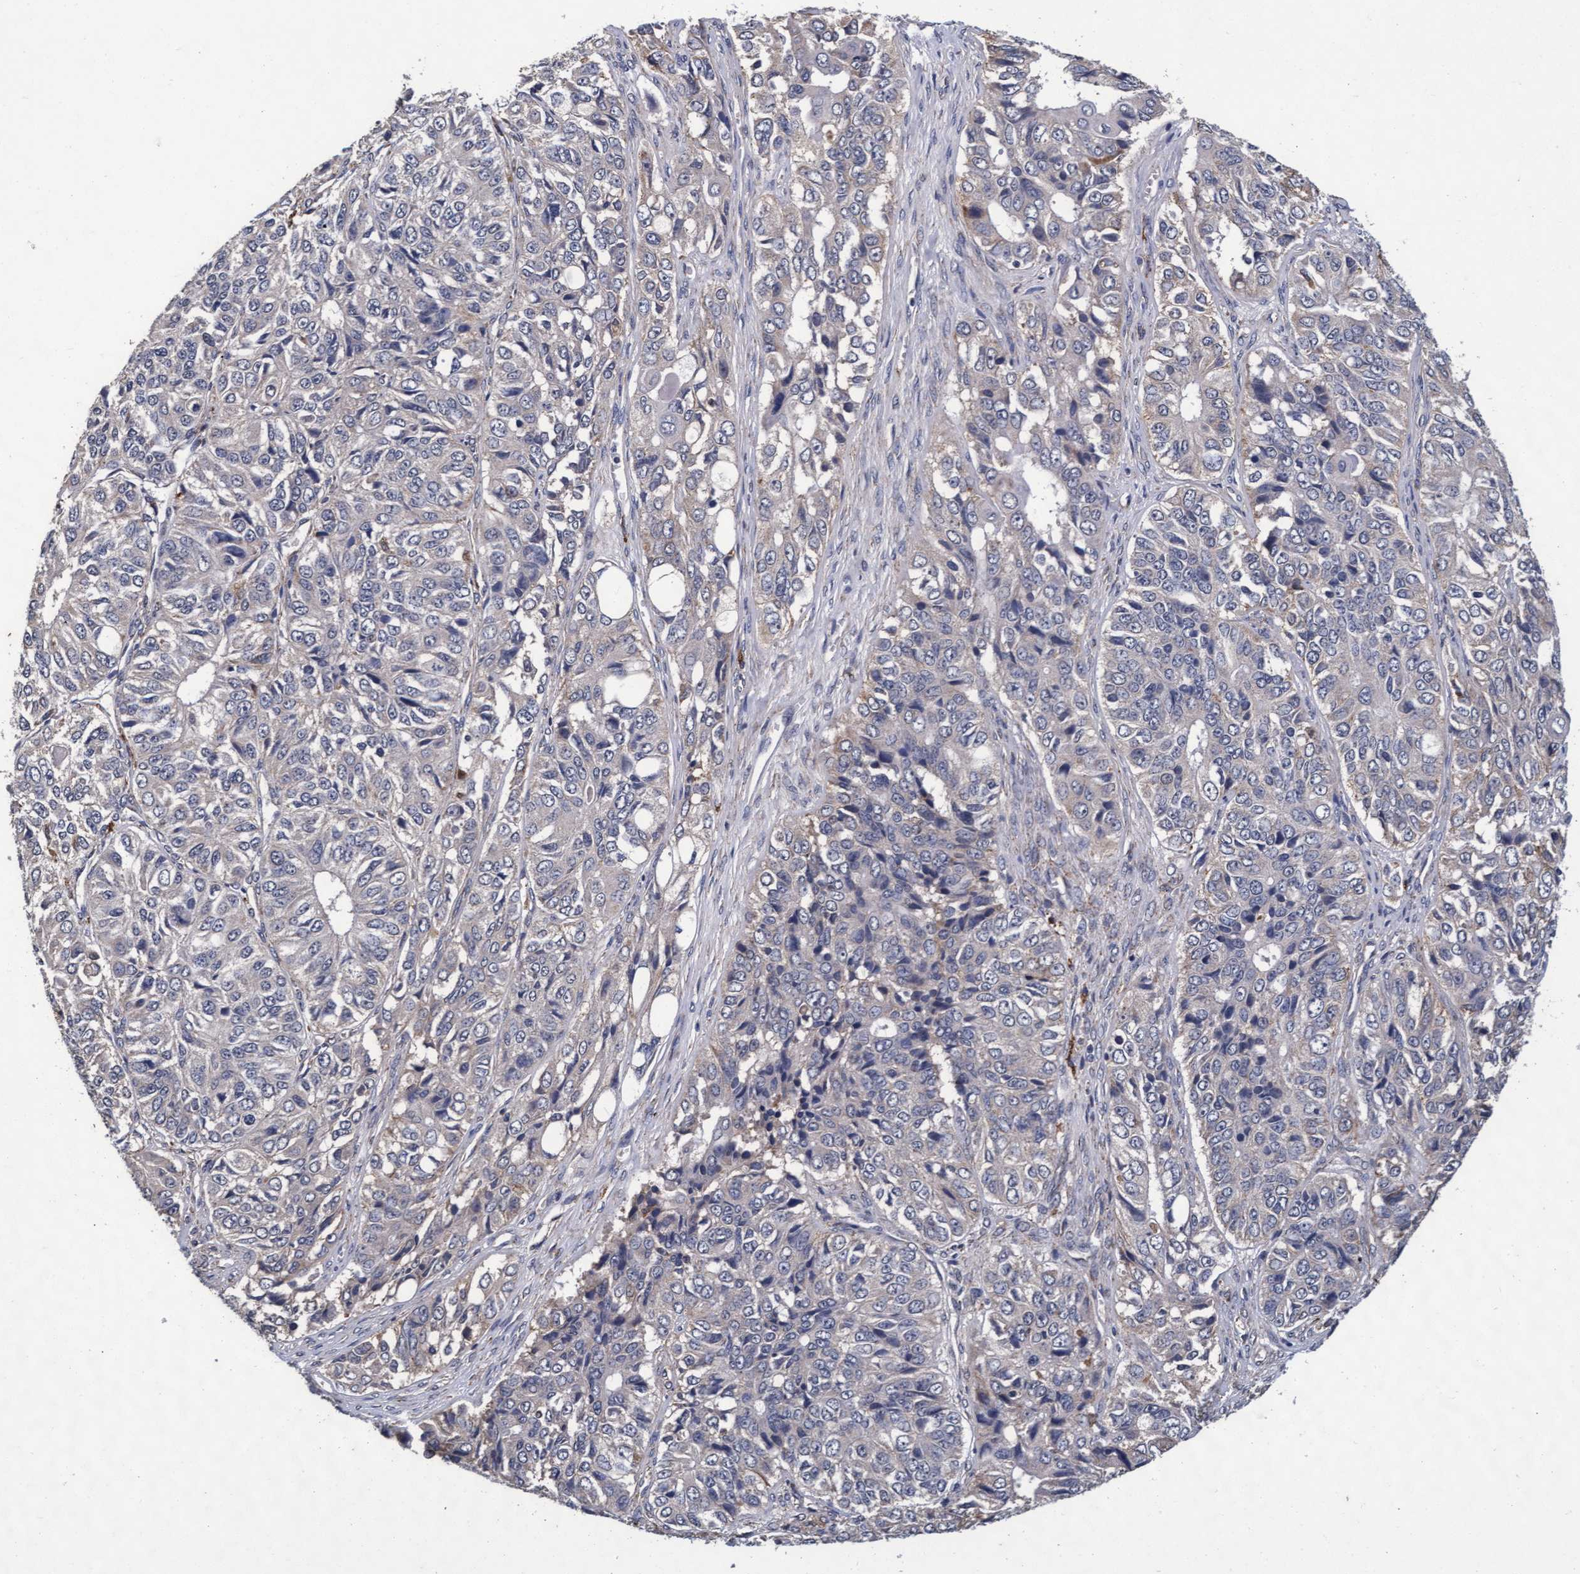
{"staining": {"intensity": "negative", "quantity": "none", "location": "none"}, "tissue": "ovarian cancer", "cell_type": "Tumor cells", "image_type": "cancer", "snomed": [{"axis": "morphology", "description": "Carcinoma, endometroid"}, {"axis": "topography", "description": "Ovary"}], "caption": "A photomicrograph of ovarian endometroid carcinoma stained for a protein displays no brown staining in tumor cells.", "gene": "CPQ", "patient": {"sex": "female", "age": 51}}